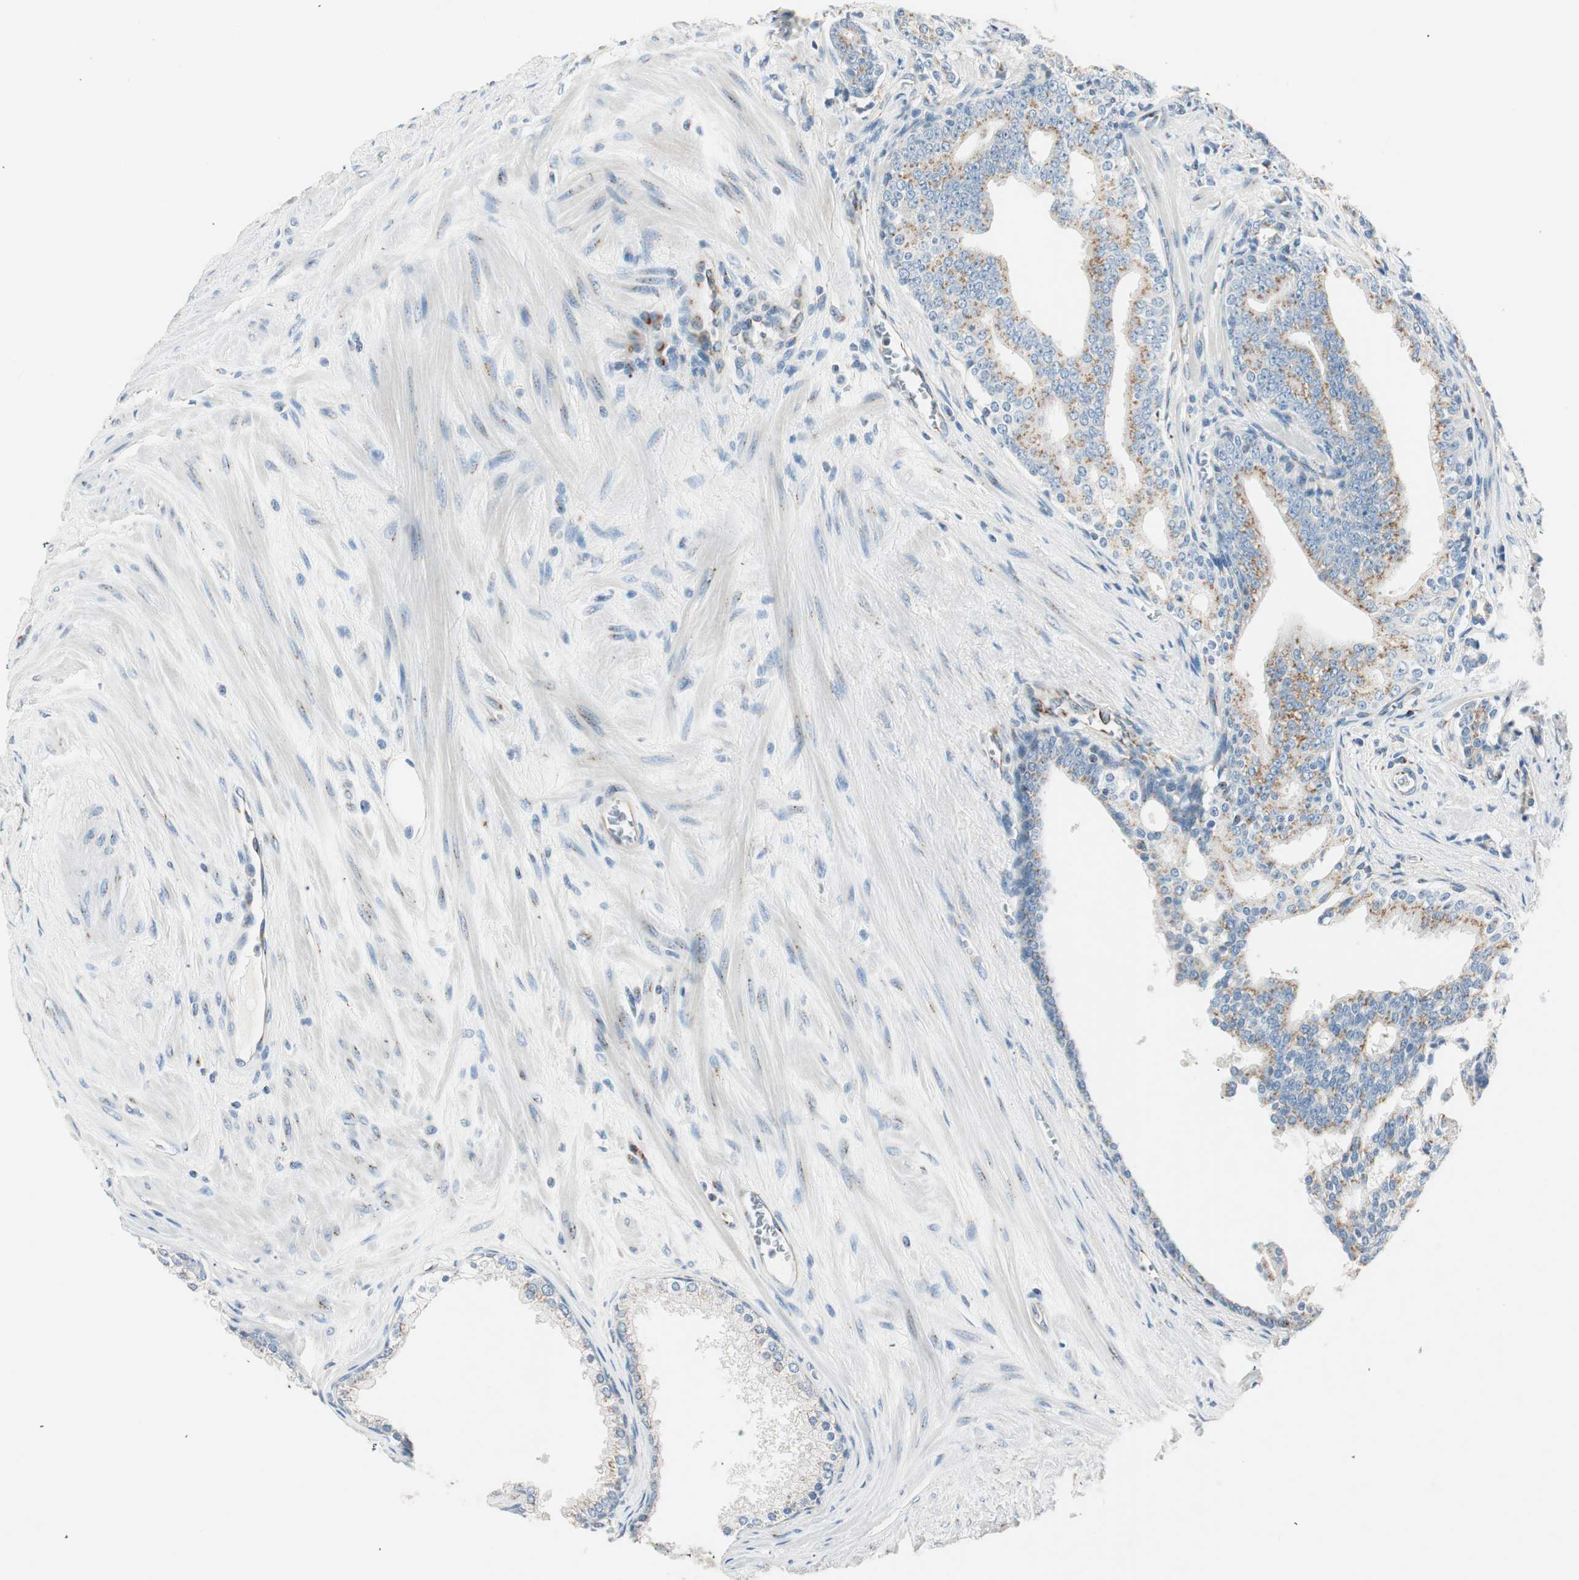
{"staining": {"intensity": "moderate", "quantity": ">75%", "location": "cytoplasmic/membranous"}, "tissue": "prostate cancer", "cell_type": "Tumor cells", "image_type": "cancer", "snomed": [{"axis": "morphology", "description": "Adenocarcinoma, Low grade"}, {"axis": "topography", "description": "Prostate"}], "caption": "There is medium levels of moderate cytoplasmic/membranous positivity in tumor cells of prostate cancer (adenocarcinoma (low-grade)), as demonstrated by immunohistochemical staining (brown color).", "gene": "TMF1", "patient": {"sex": "male", "age": 58}}